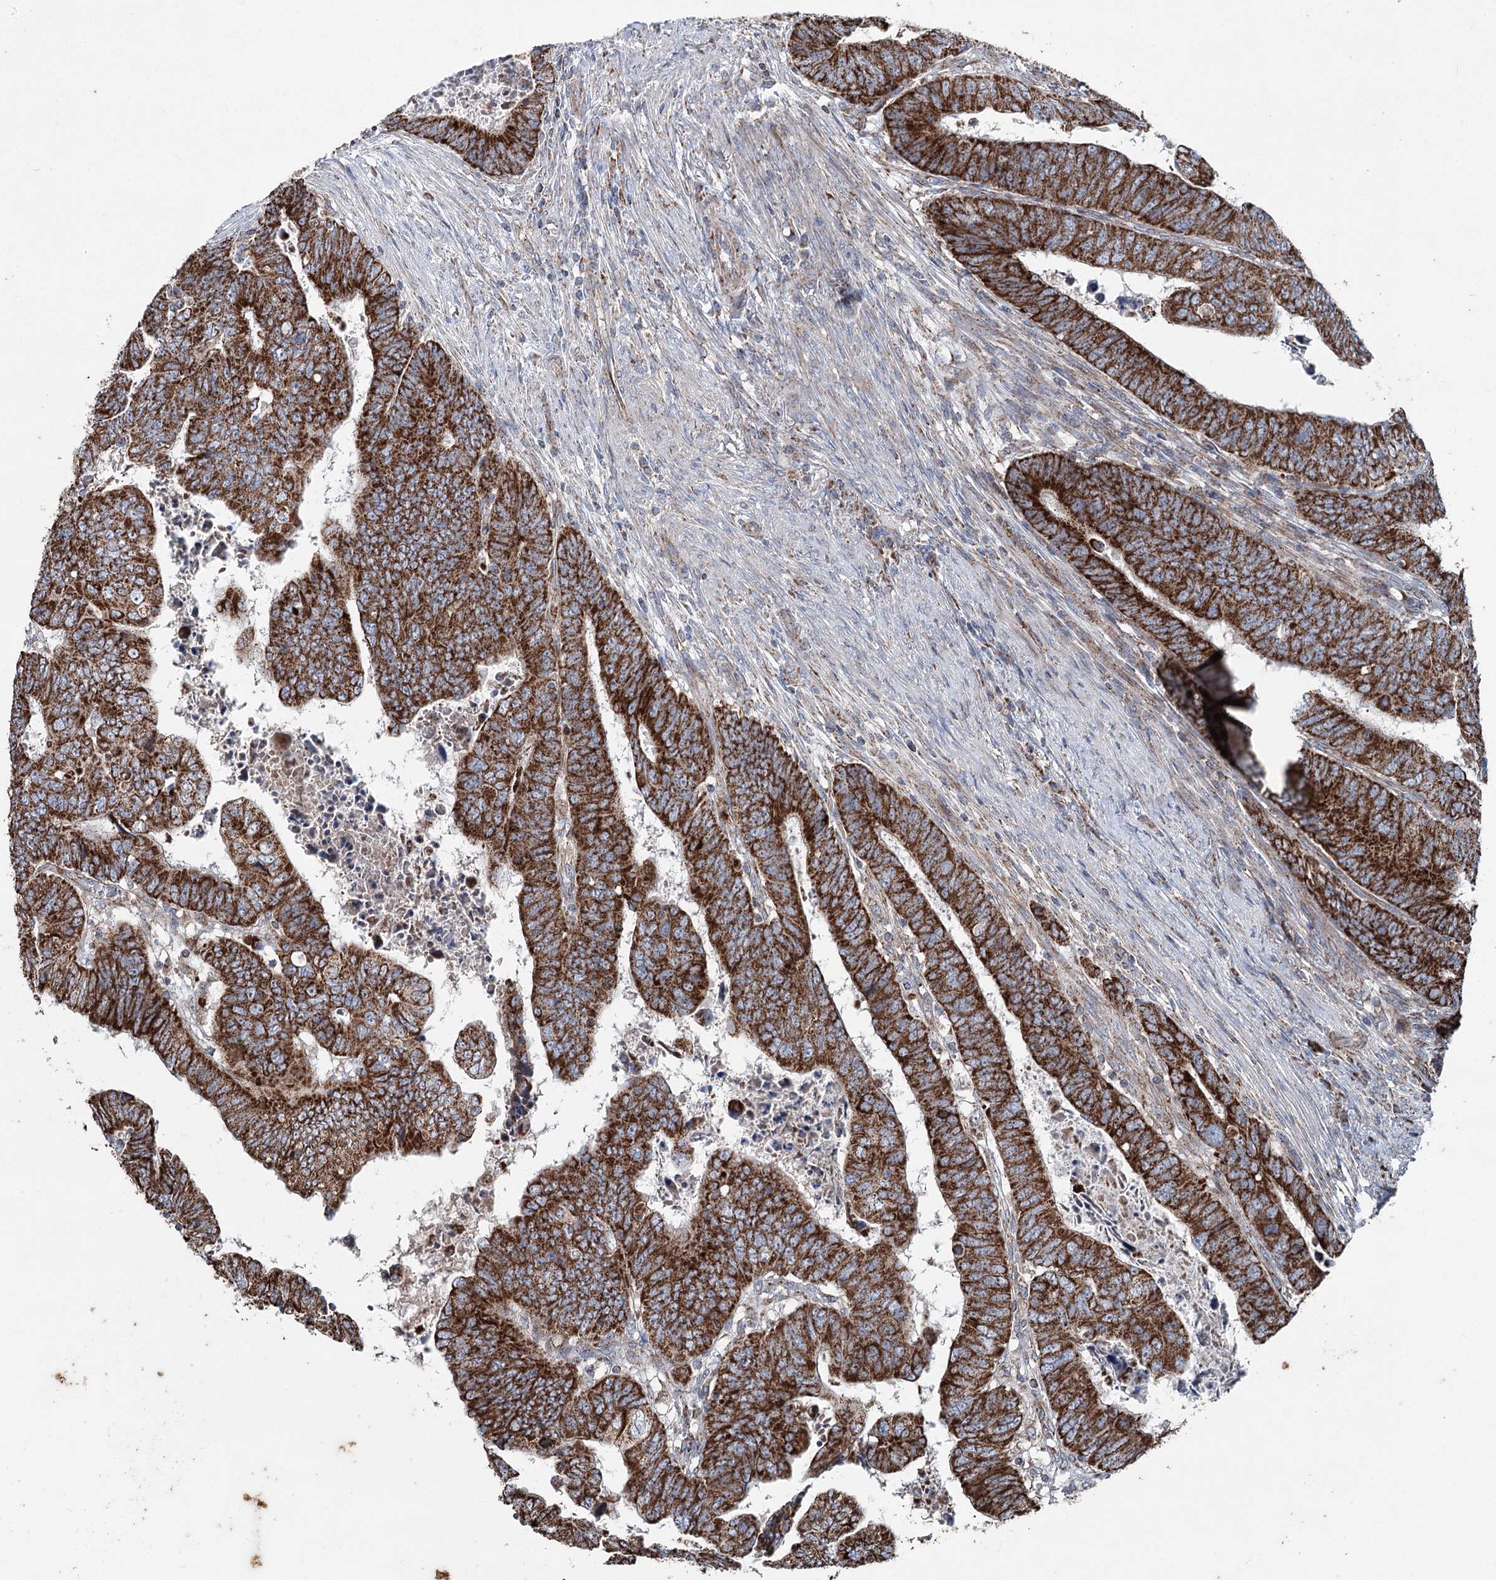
{"staining": {"intensity": "strong", "quantity": ">75%", "location": "cytoplasmic/membranous"}, "tissue": "colorectal cancer", "cell_type": "Tumor cells", "image_type": "cancer", "snomed": [{"axis": "morphology", "description": "Normal tissue, NOS"}, {"axis": "morphology", "description": "Adenocarcinoma, NOS"}, {"axis": "topography", "description": "Rectum"}], "caption": "Immunohistochemistry (IHC) (DAB) staining of colorectal adenocarcinoma demonstrates strong cytoplasmic/membranous protein positivity in approximately >75% of tumor cells.", "gene": "UCN3", "patient": {"sex": "female", "age": 65}}